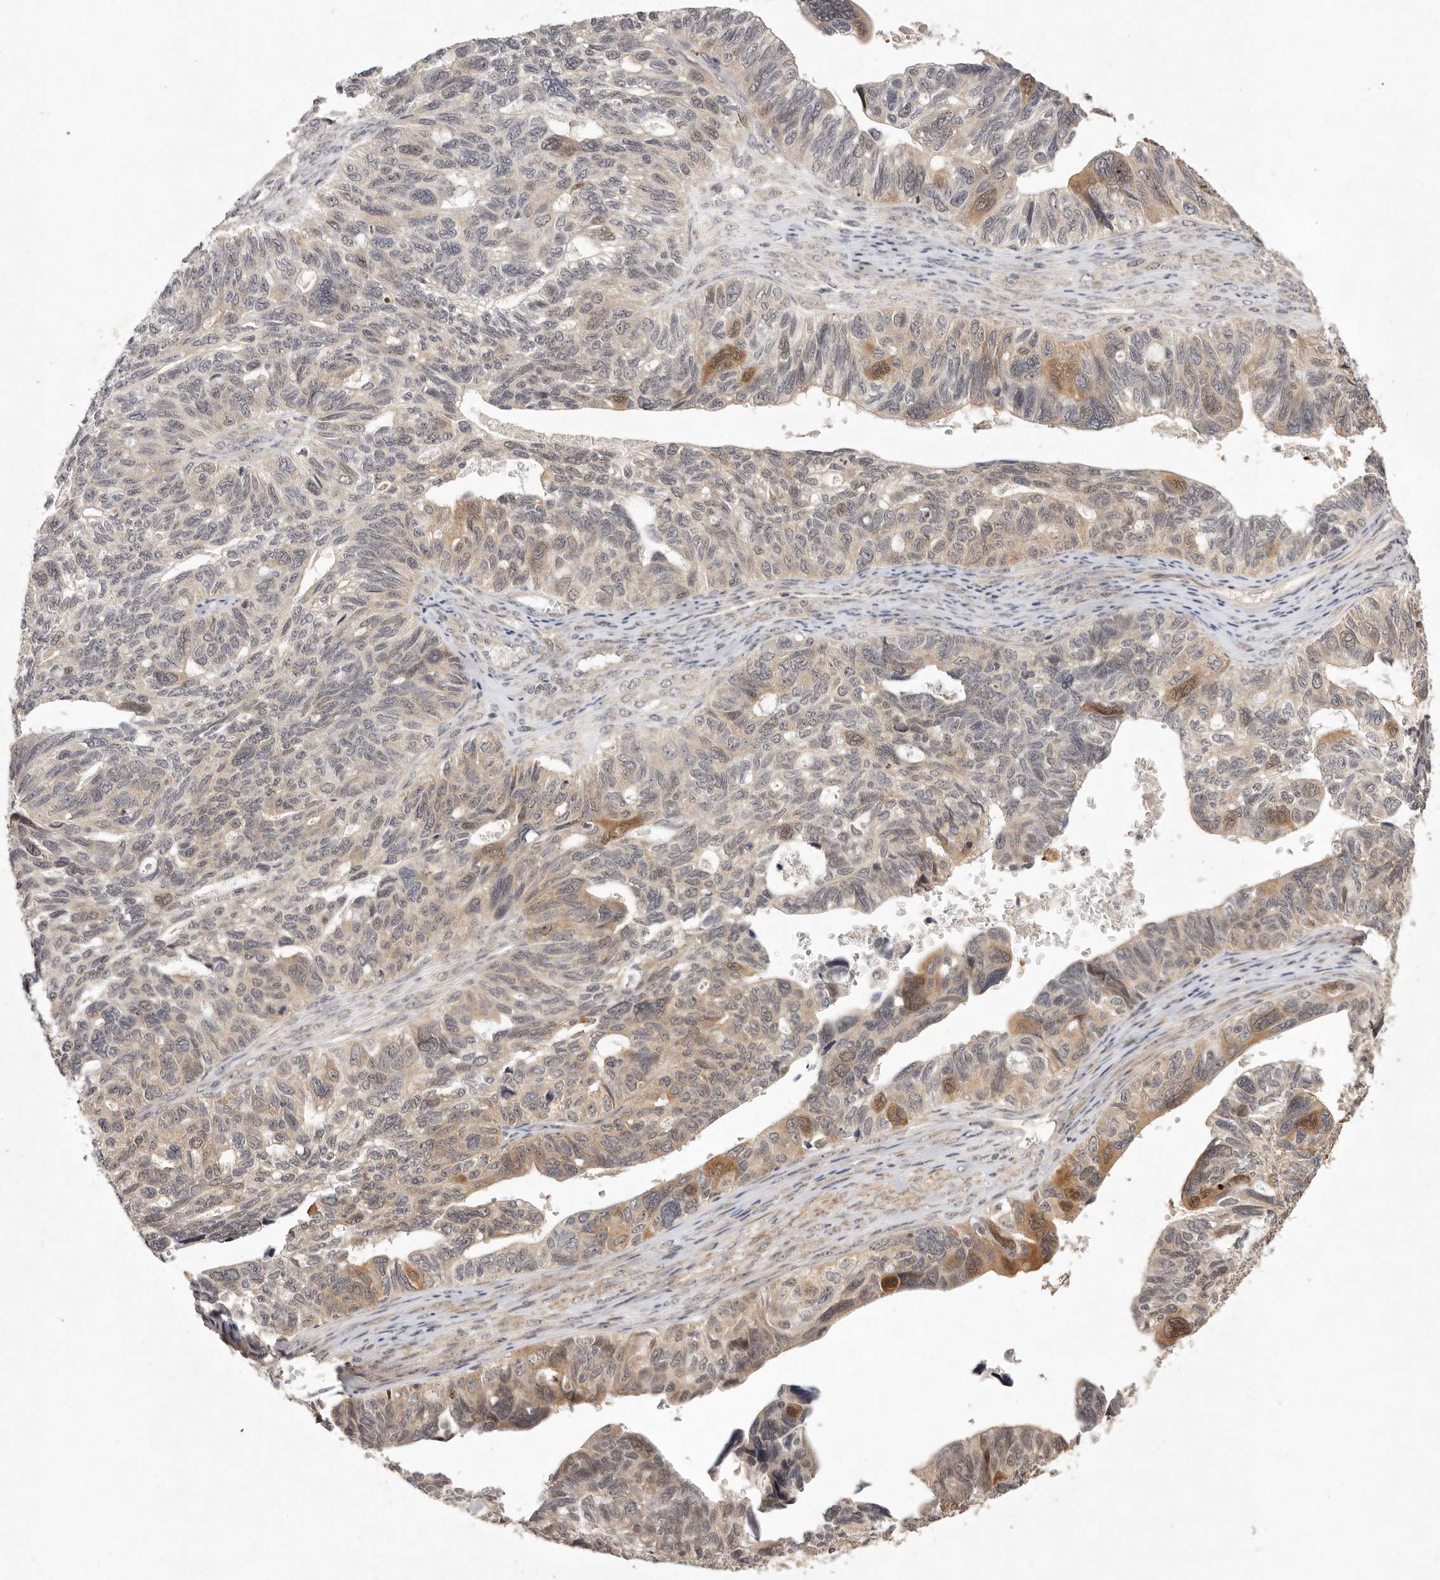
{"staining": {"intensity": "moderate", "quantity": "25%-75%", "location": "cytoplasmic/membranous,nuclear"}, "tissue": "ovarian cancer", "cell_type": "Tumor cells", "image_type": "cancer", "snomed": [{"axis": "morphology", "description": "Cystadenocarcinoma, serous, NOS"}, {"axis": "topography", "description": "Ovary"}], "caption": "About 25%-75% of tumor cells in ovarian serous cystadenocarcinoma demonstrate moderate cytoplasmic/membranous and nuclear protein positivity as visualized by brown immunohistochemical staining.", "gene": "BUD31", "patient": {"sex": "female", "age": 79}}